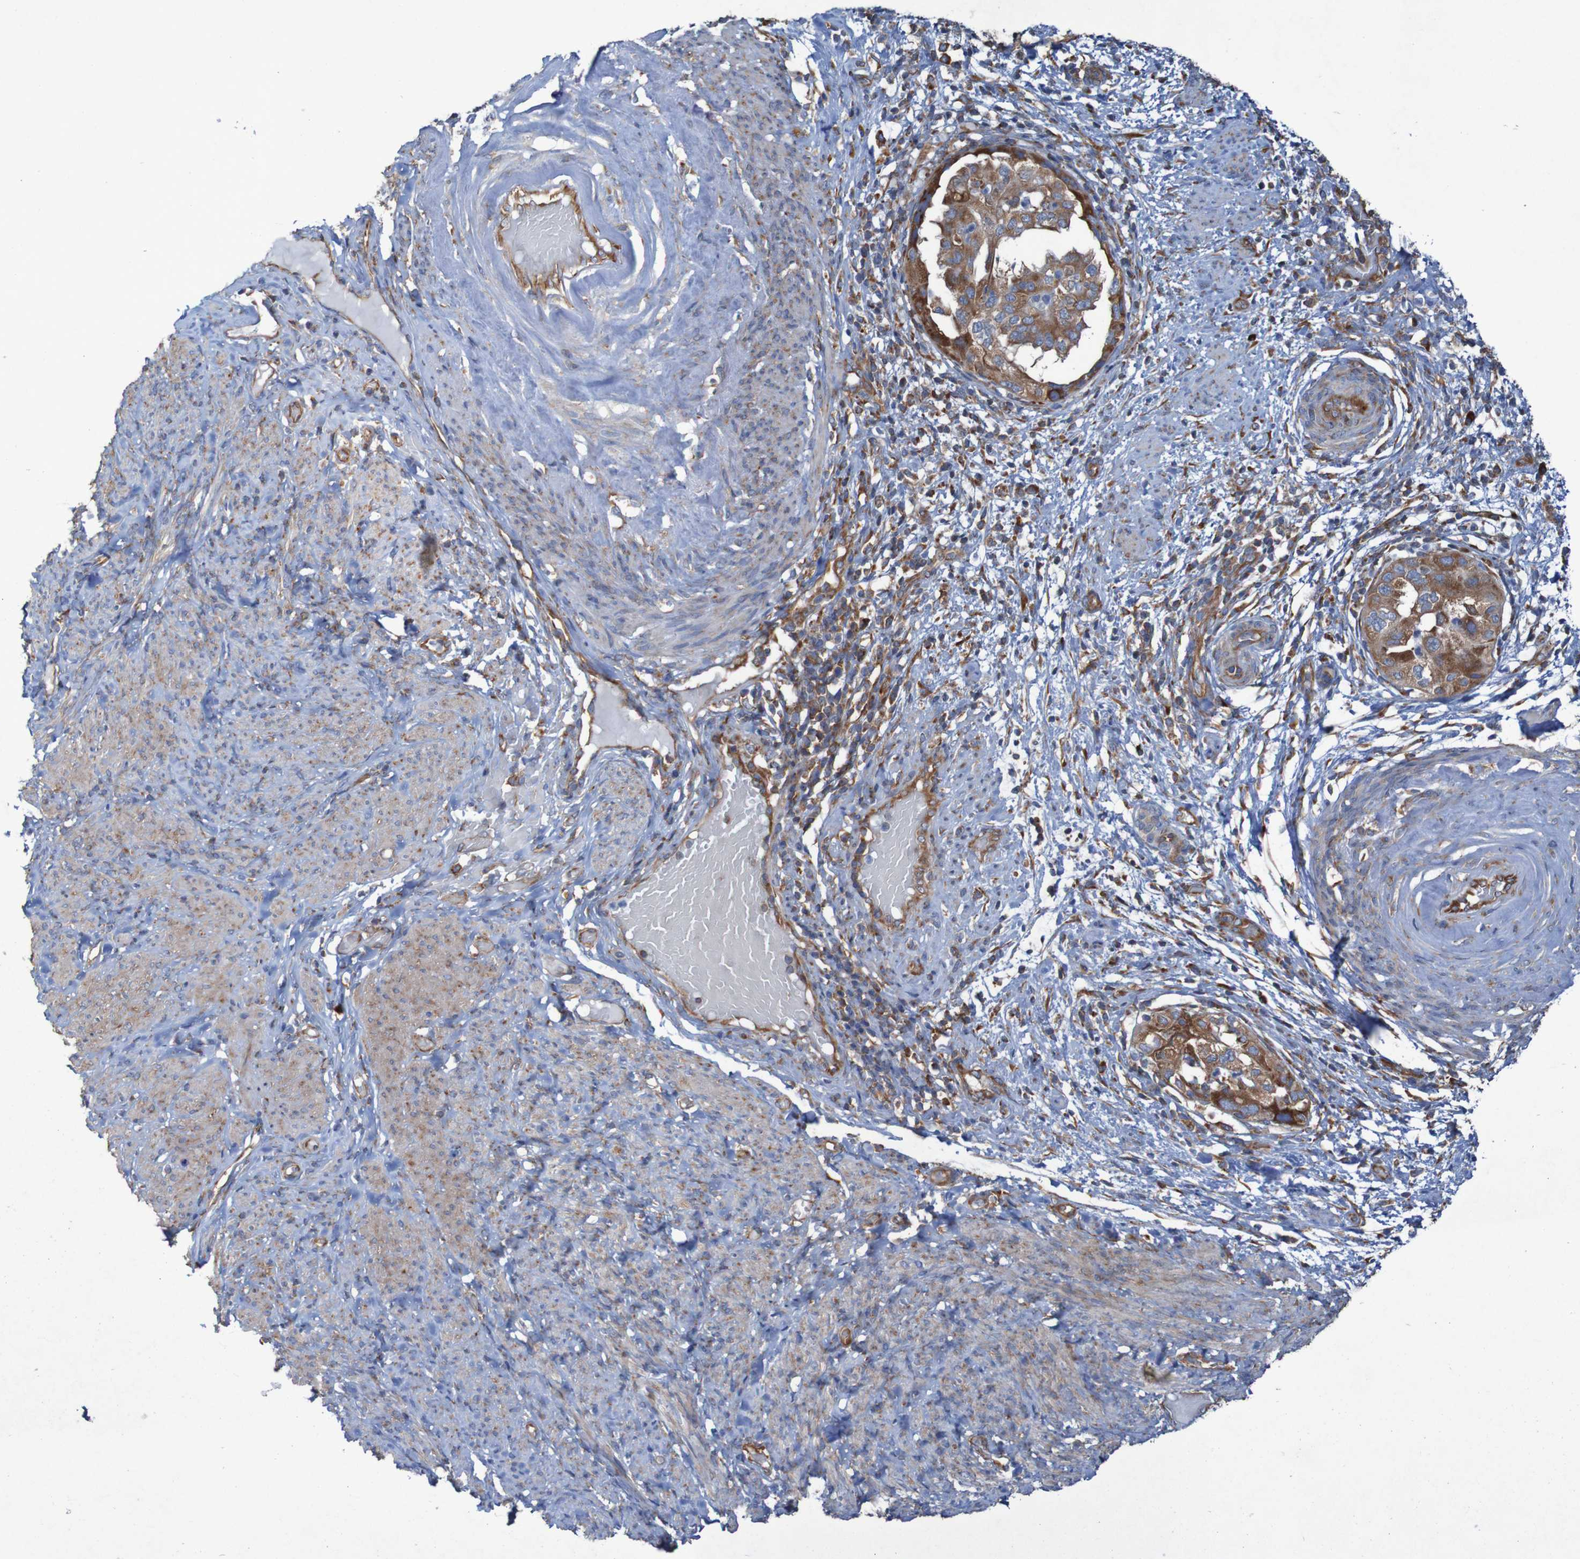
{"staining": {"intensity": "moderate", "quantity": ">75%", "location": "cytoplasmic/membranous"}, "tissue": "endometrial cancer", "cell_type": "Tumor cells", "image_type": "cancer", "snomed": [{"axis": "morphology", "description": "Adenocarcinoma, NOS"}, {"axis": "topography", "description": "Endometrium"}], "caption": "Moderate cytoplasmic/membranous positivity is present in about >75% of tumor cells in endometrial adenocarcinoma. (IHC, brightfield microscopy, high magnification).", "gene": "RPL10", "patient": {"sex": "female", "age": 85}}